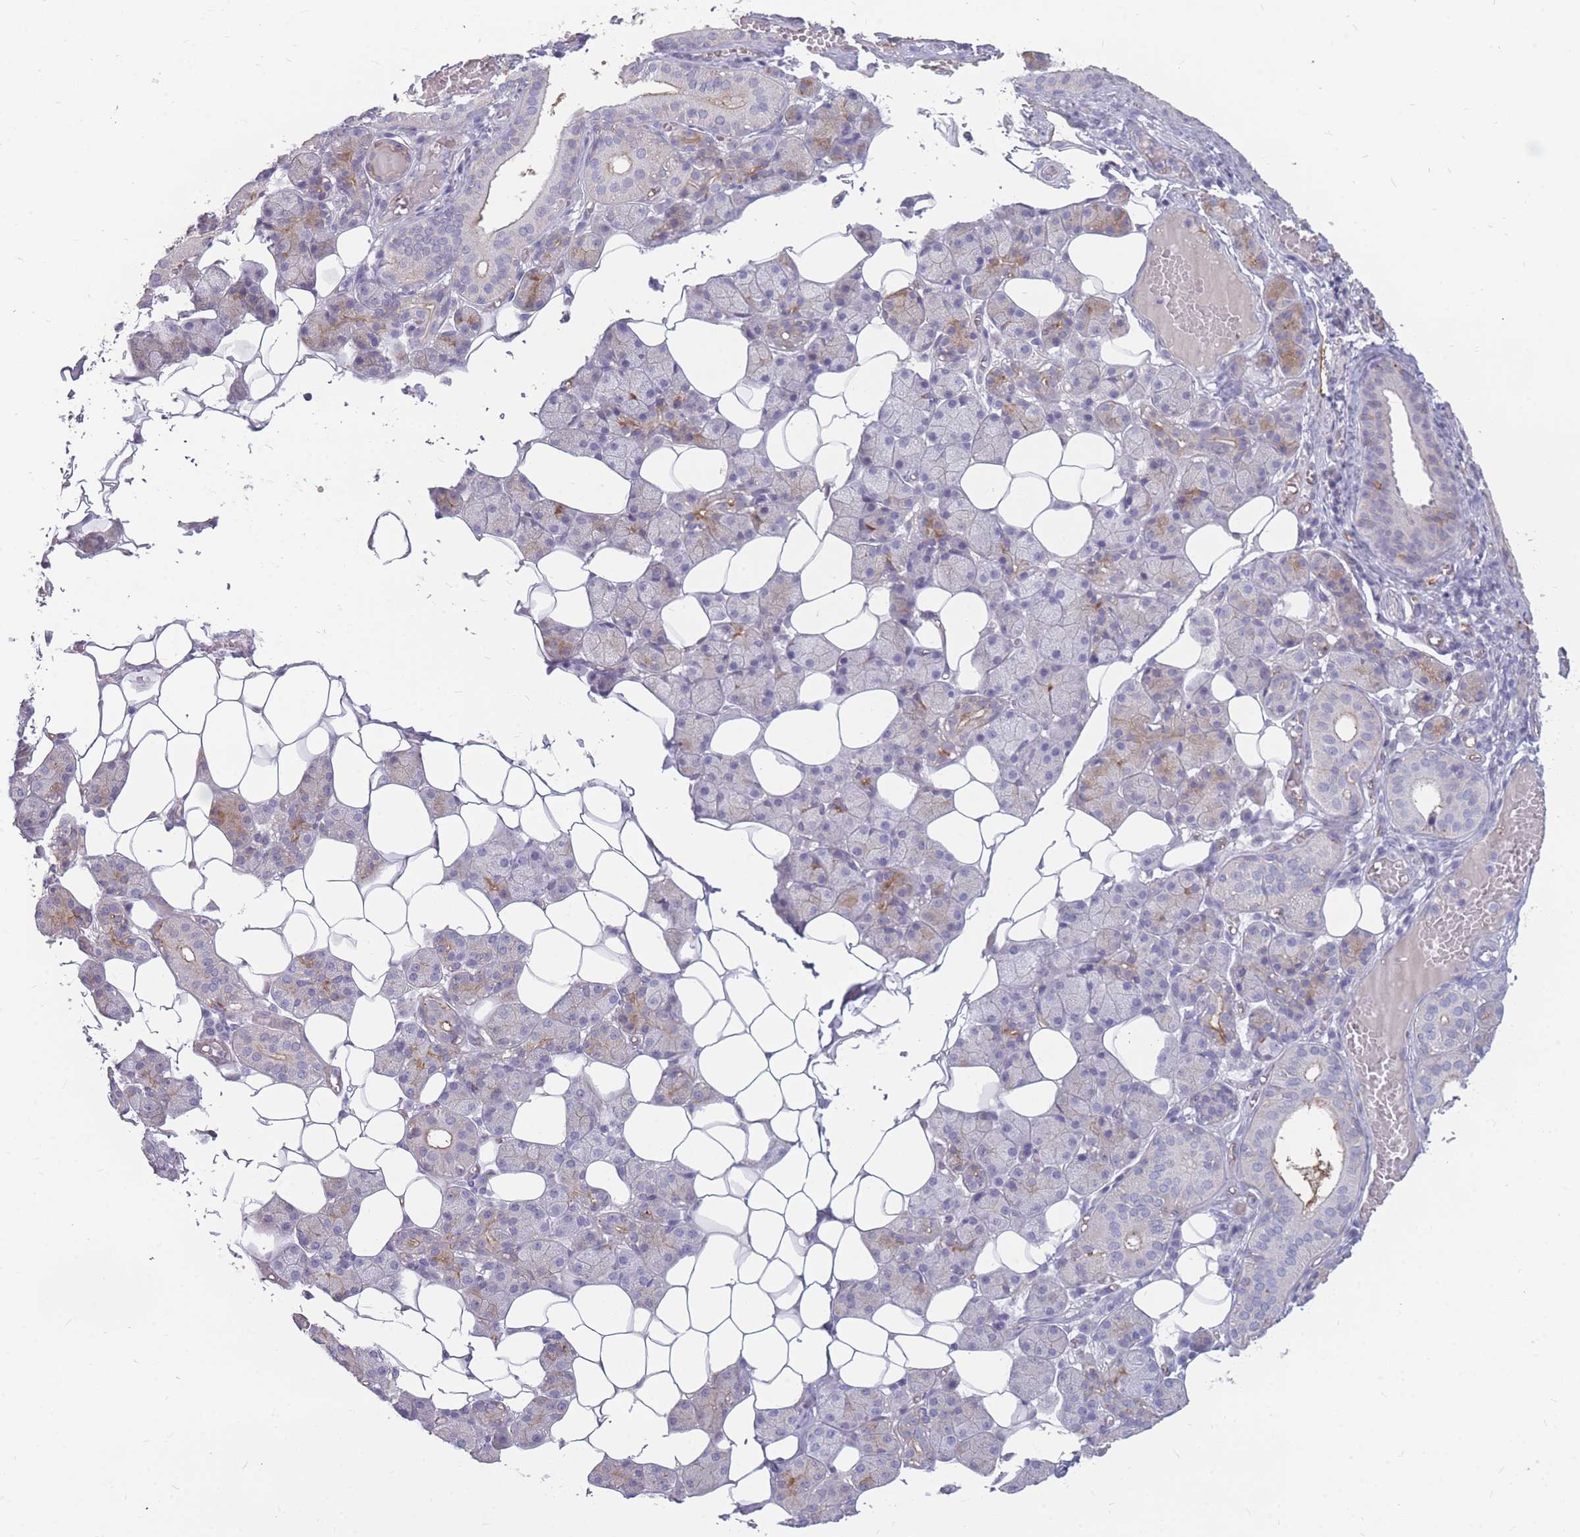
{"staining": {"intensity": "weak", "quantity": "<25%", "location": "cytoplasmic/membranous"}, "tissue": "salivary gland", "cell_type": "Glandular cells", "image_type": "normal", "snomed": [{"axis": "morphology", "description": "Normal tissue, NOS"}, {"axis": "topography", "description": "Salivary gland"}], "caption": "DAB (3,3'-diaminobenzidine) immunohistochemical staining of normal salivary gland shows no significant staining in glandular cells.", "gene": "GNA11", "patient": {"sex": "female", "age": 33}}